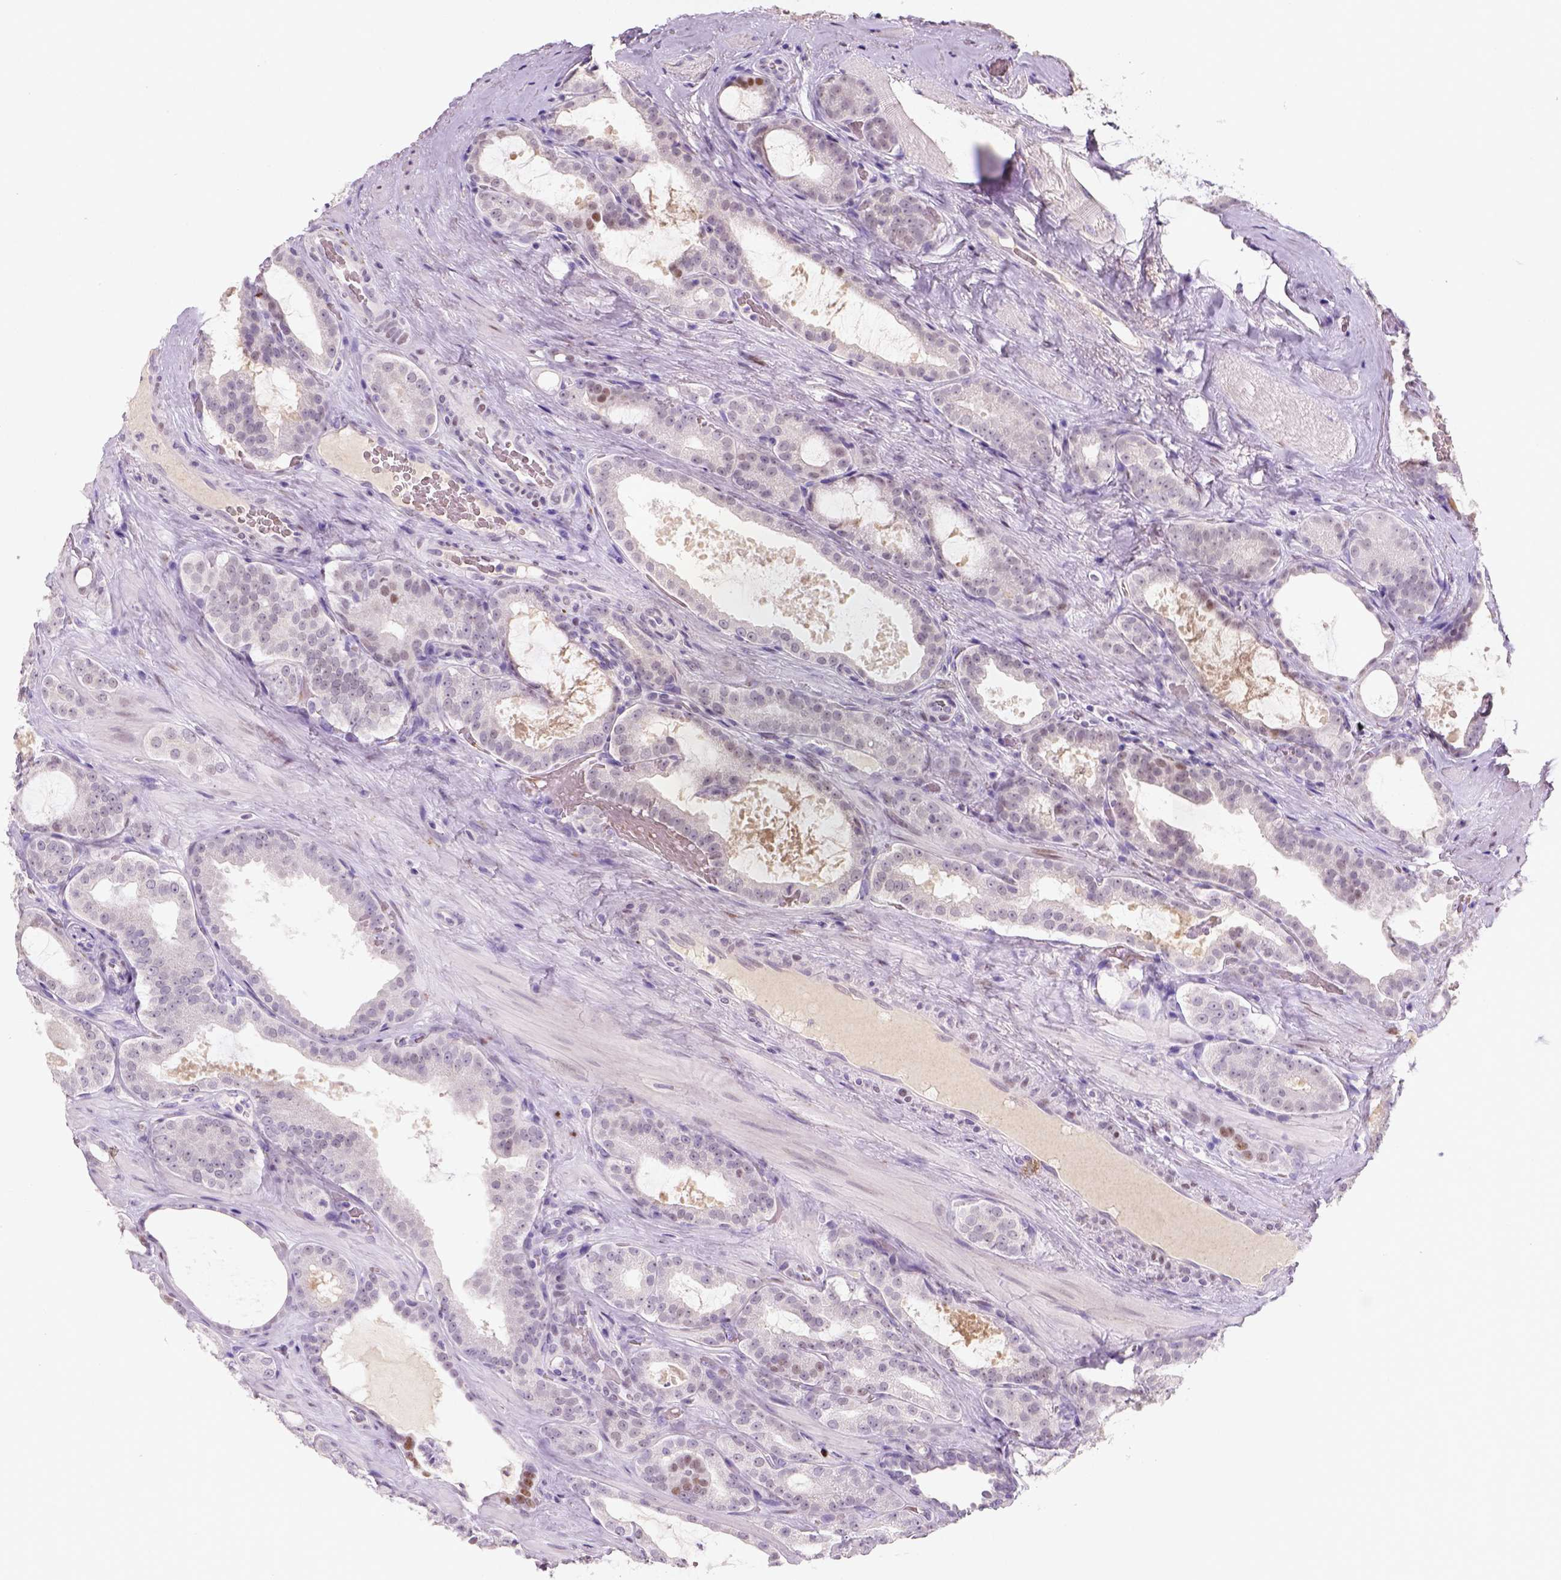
{"staining": {"intensity": "negative", "quantity": "none", "location": "none"}, "tissue": "prostate cancer", "cell_type": "Tumor cells", "image_type": "cancer", "snomed": [{"axis": "morphology", "description": "Adenocarcinoma, NOS"}, {"axis": "topography", "description": "Prostate"}], "caption": "DAB immunohistochemical staining of human prostate cancer exhibits no significant positivity in tumor cells. Brightfield microscopy of immunohistochemistry stained with DAB (brown) and hematoxylin (blue), captured at high magnification.", "gene": "ZMAT4", "patient": {"sex": "male", "age": 67}}